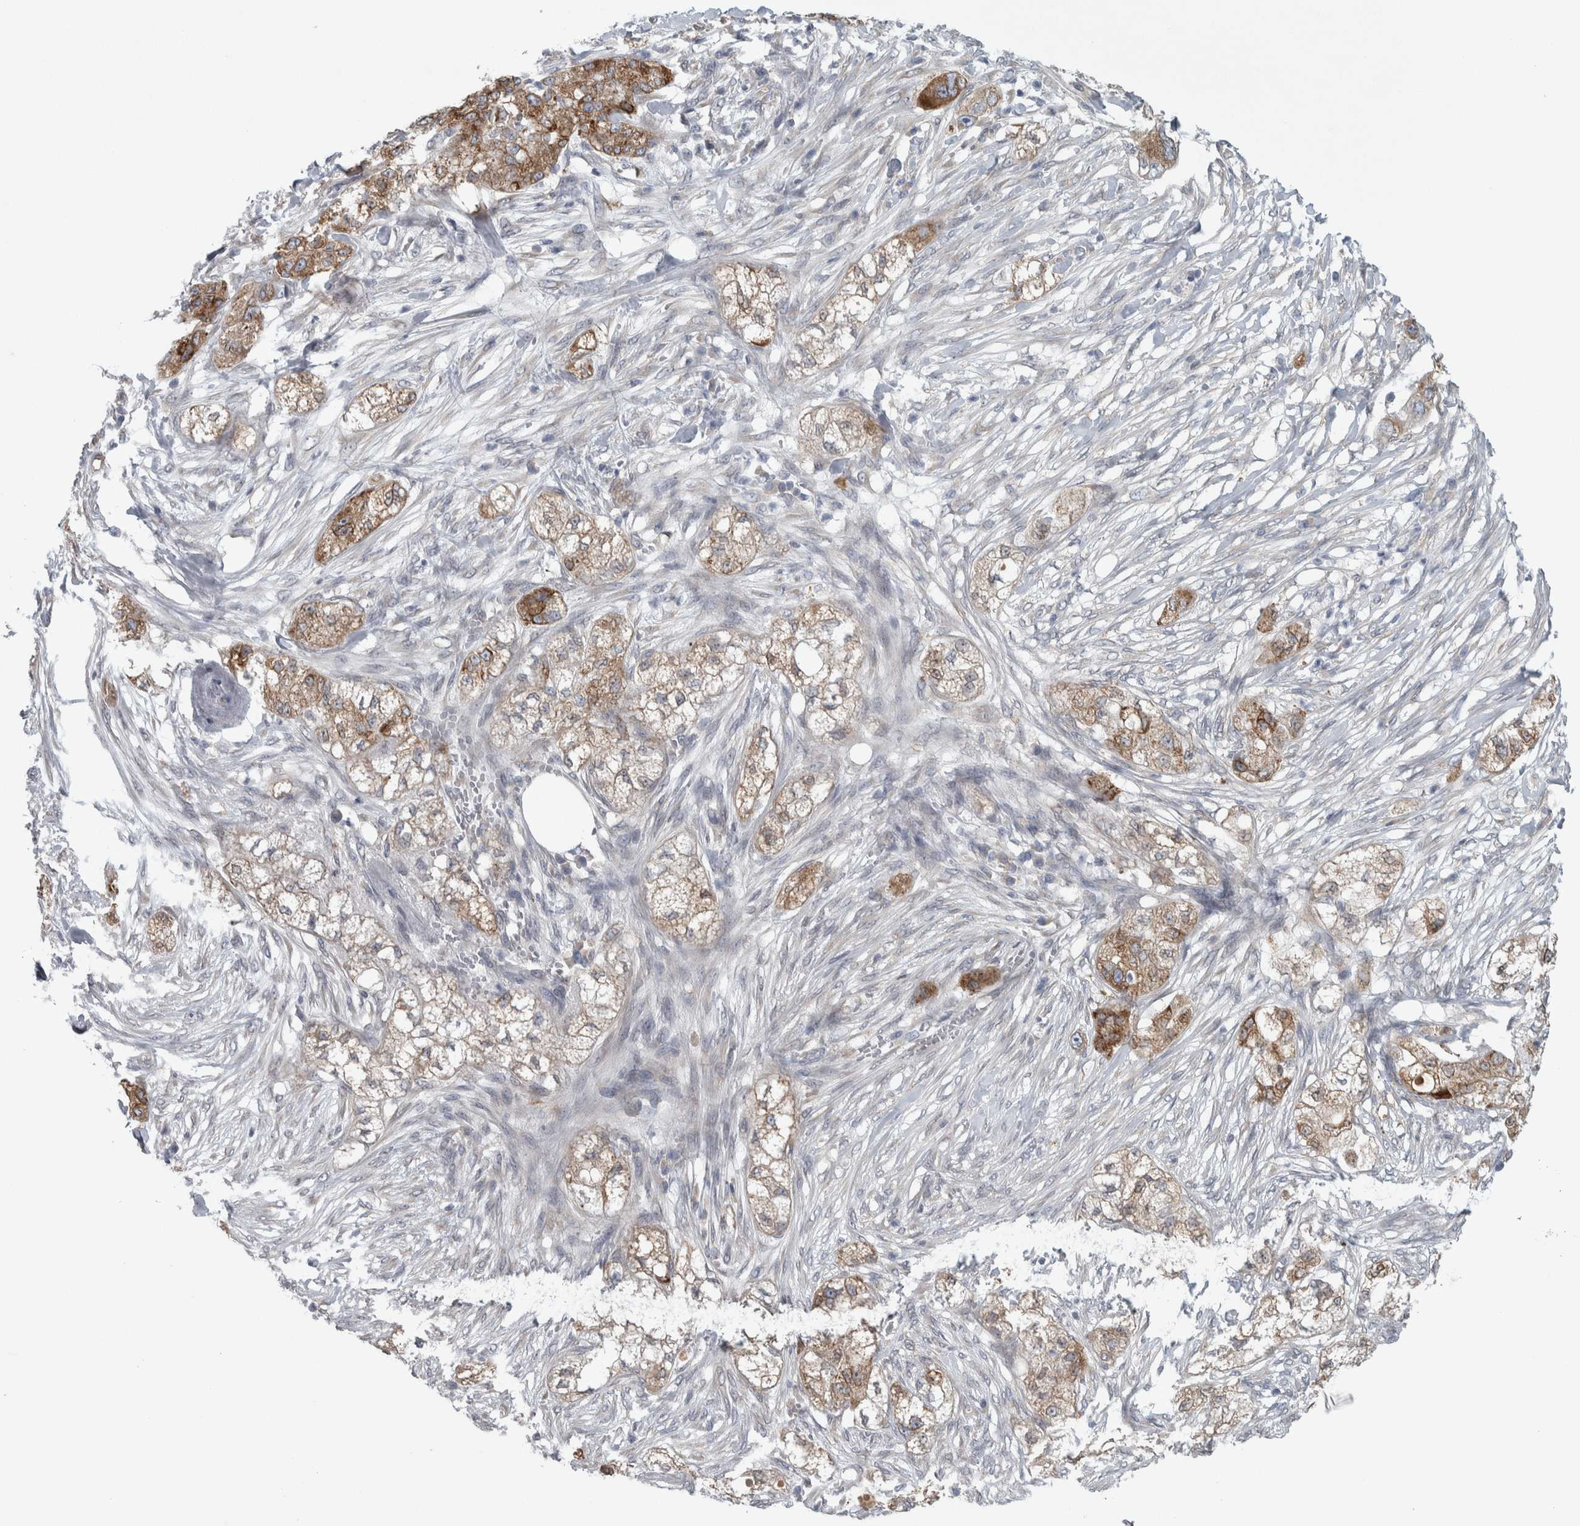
{"staining": {"intensity": "moderate", "quantity": ">75%", "location": "cytoplasmic/membranous"}, "tissue": "pancreatic cancer", "cell_type": "Tumor cells", "image_type": "cancer", "snomed": [{"axis": "morphology", "description": "Adenocarcinoma, NOS"}, {"axis": "topography", "description": "Pancreas"}], "caption": "The immunohistochemical stain labels moderate cytoplasmic/membranous positivity in tumor cells of pancreatic adenocarcinoma tissue.", "gene": "SIGMAR1", "patient": {"sex": "female", "age": 78}}